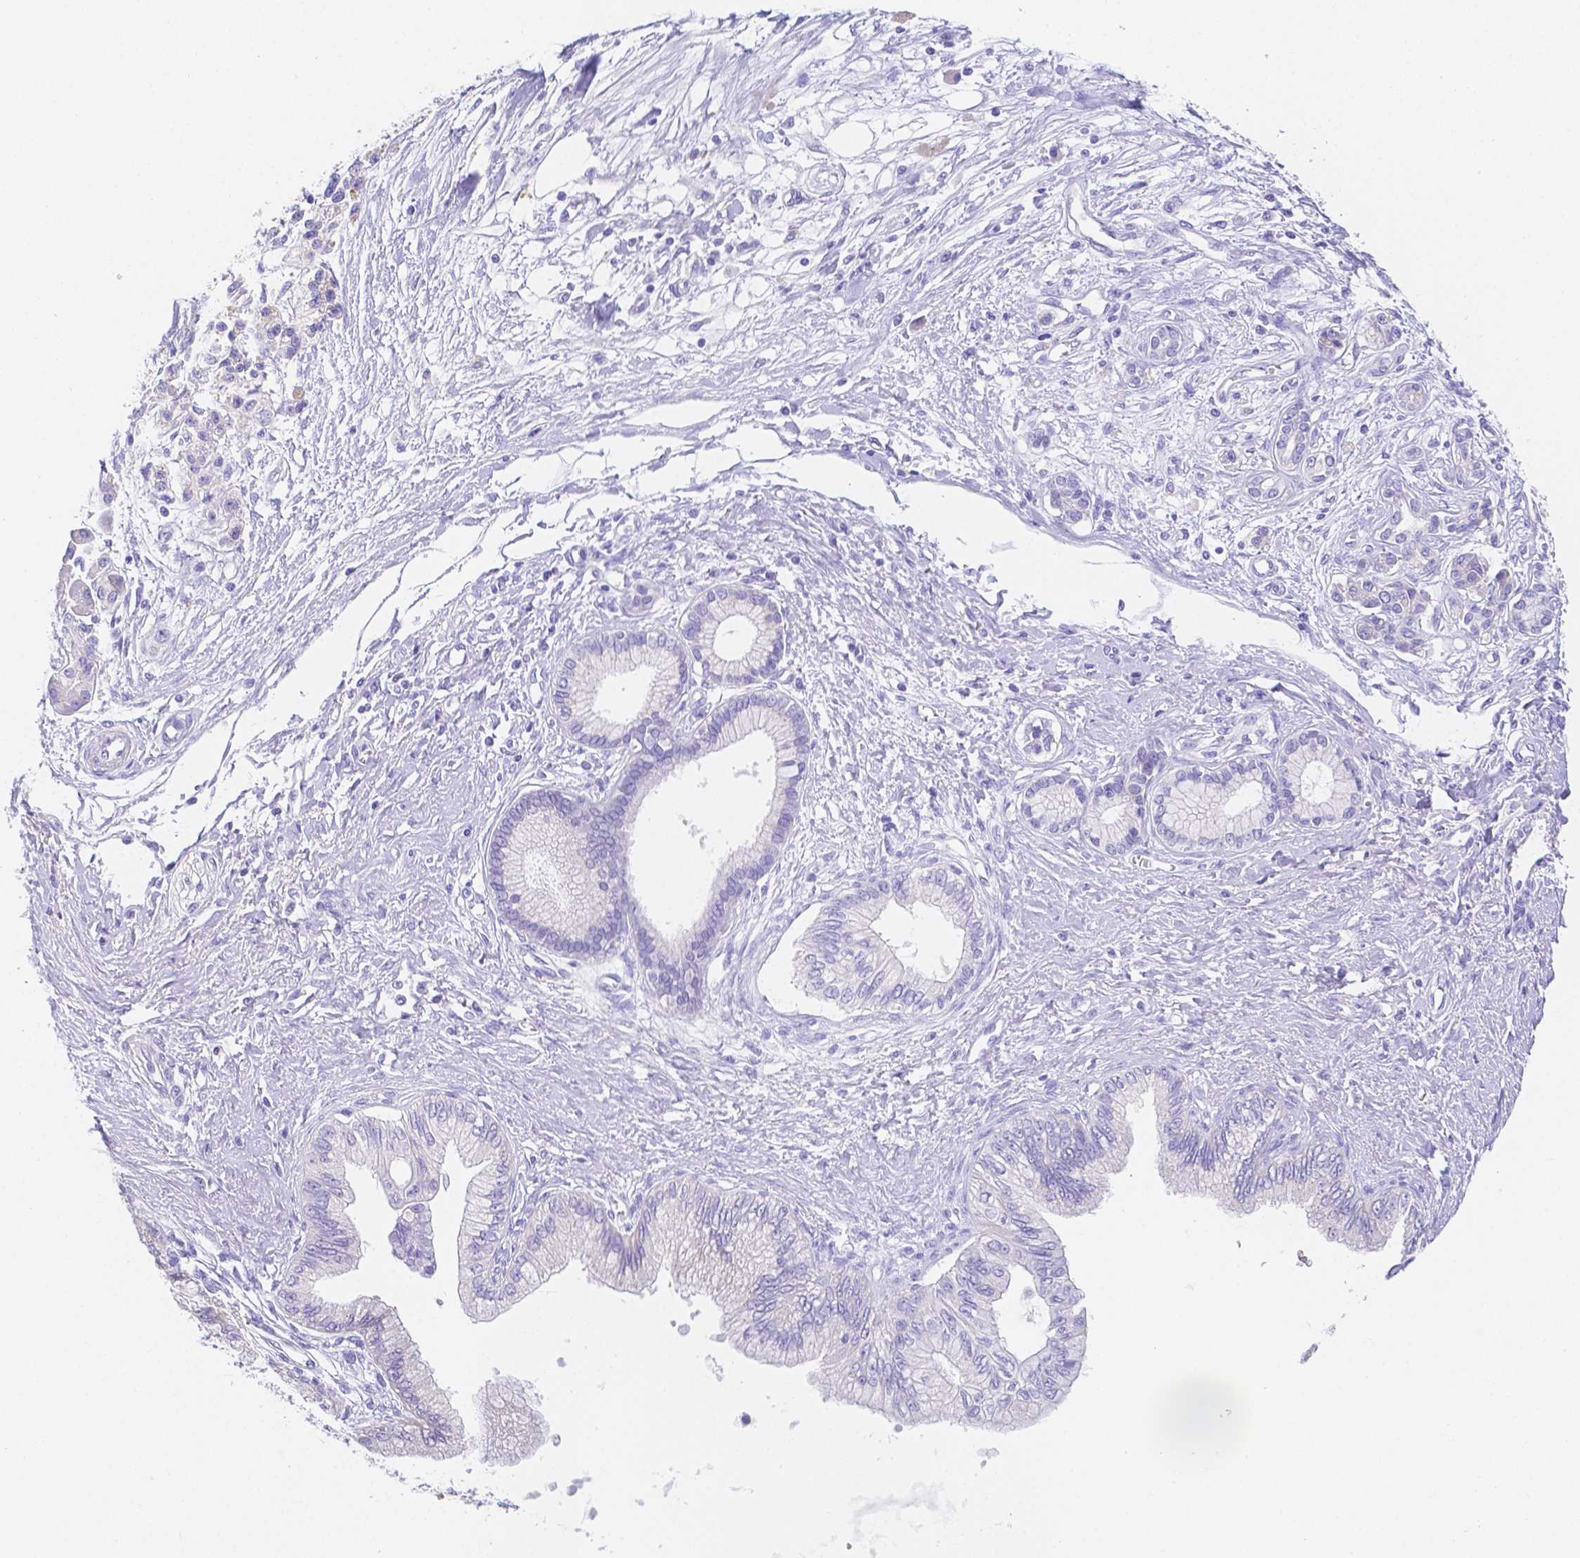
{"staining": {"intensity": "negative", "quantity": "none", "location": "none"}, "tissue": "pancreatic cancer", "cell_type": "Tumor cells", "image_type": "cancer", "snomed": [{"axis": "morphology", "description": "Adenocarcinoma, NOS"}, {"axis": "topography", "description": "Pancreas"}], "caption": "Micrograph shows no protein expression in tumor cells of adenocarcinoma (pancreatic) tissue.", "gene": "ZG16B", "patient": {"sex": "female", "age": 77}}